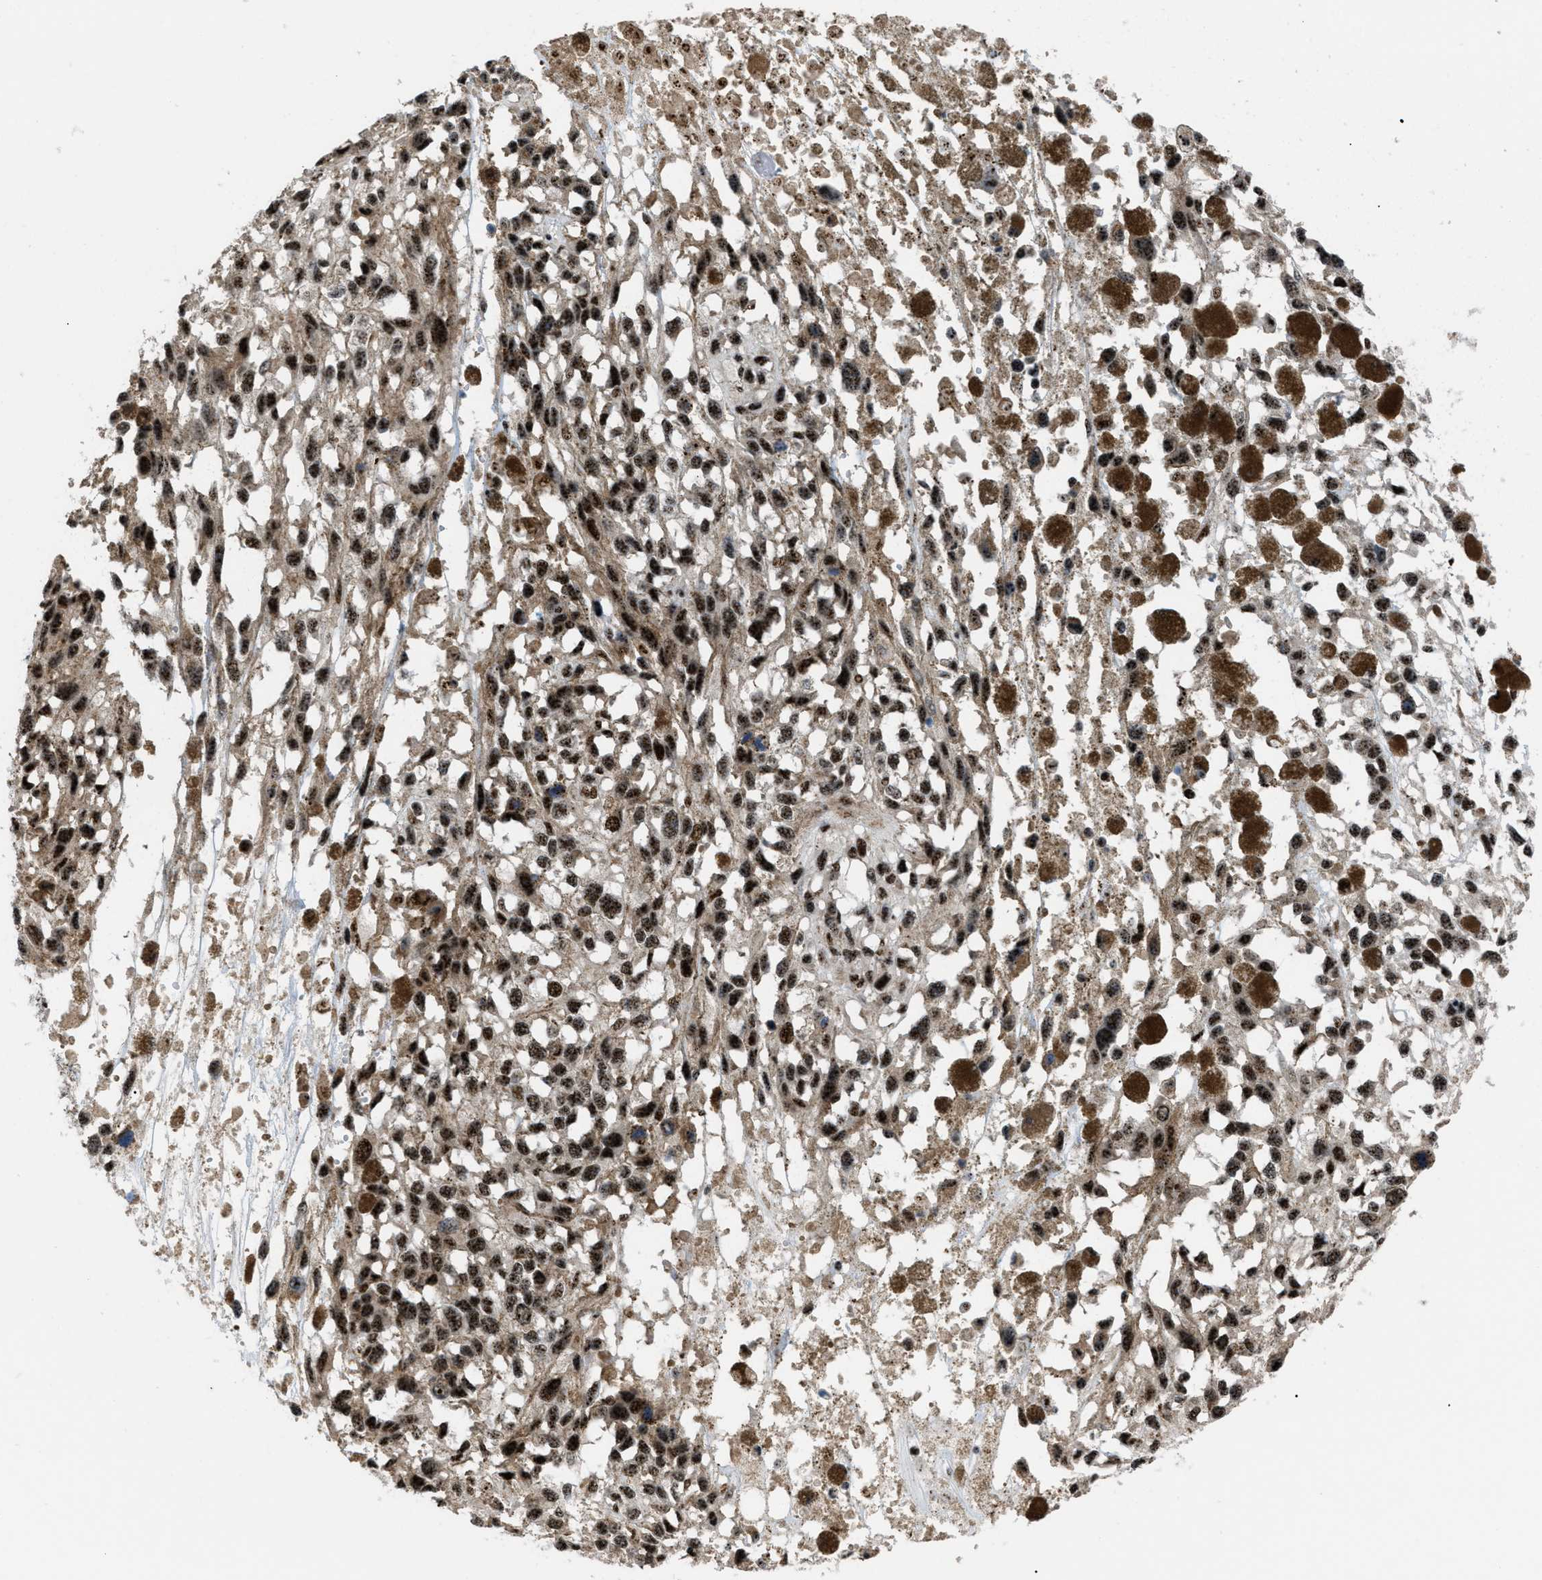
{"staining": {"intensity": "strong", "quantity": ">75%", "location": "nuclear"}, "tissue": "melanoma", "cell_type": "Tumor cells", "image_type": "cancer", "snomed": [{"axis": "morphology", "description": "Malignant melanoma, Metastatic site"}, {"axis": "topography", "description": "Lymph node"}], "caption": "Human malignant melanoma (metastatic site) stained for a protein (brown) shows strong nuclear positive staining in approximately >75% of tumor cells.", "gene": "CDR2", "patient": {"sex": "male", "age": 59}}